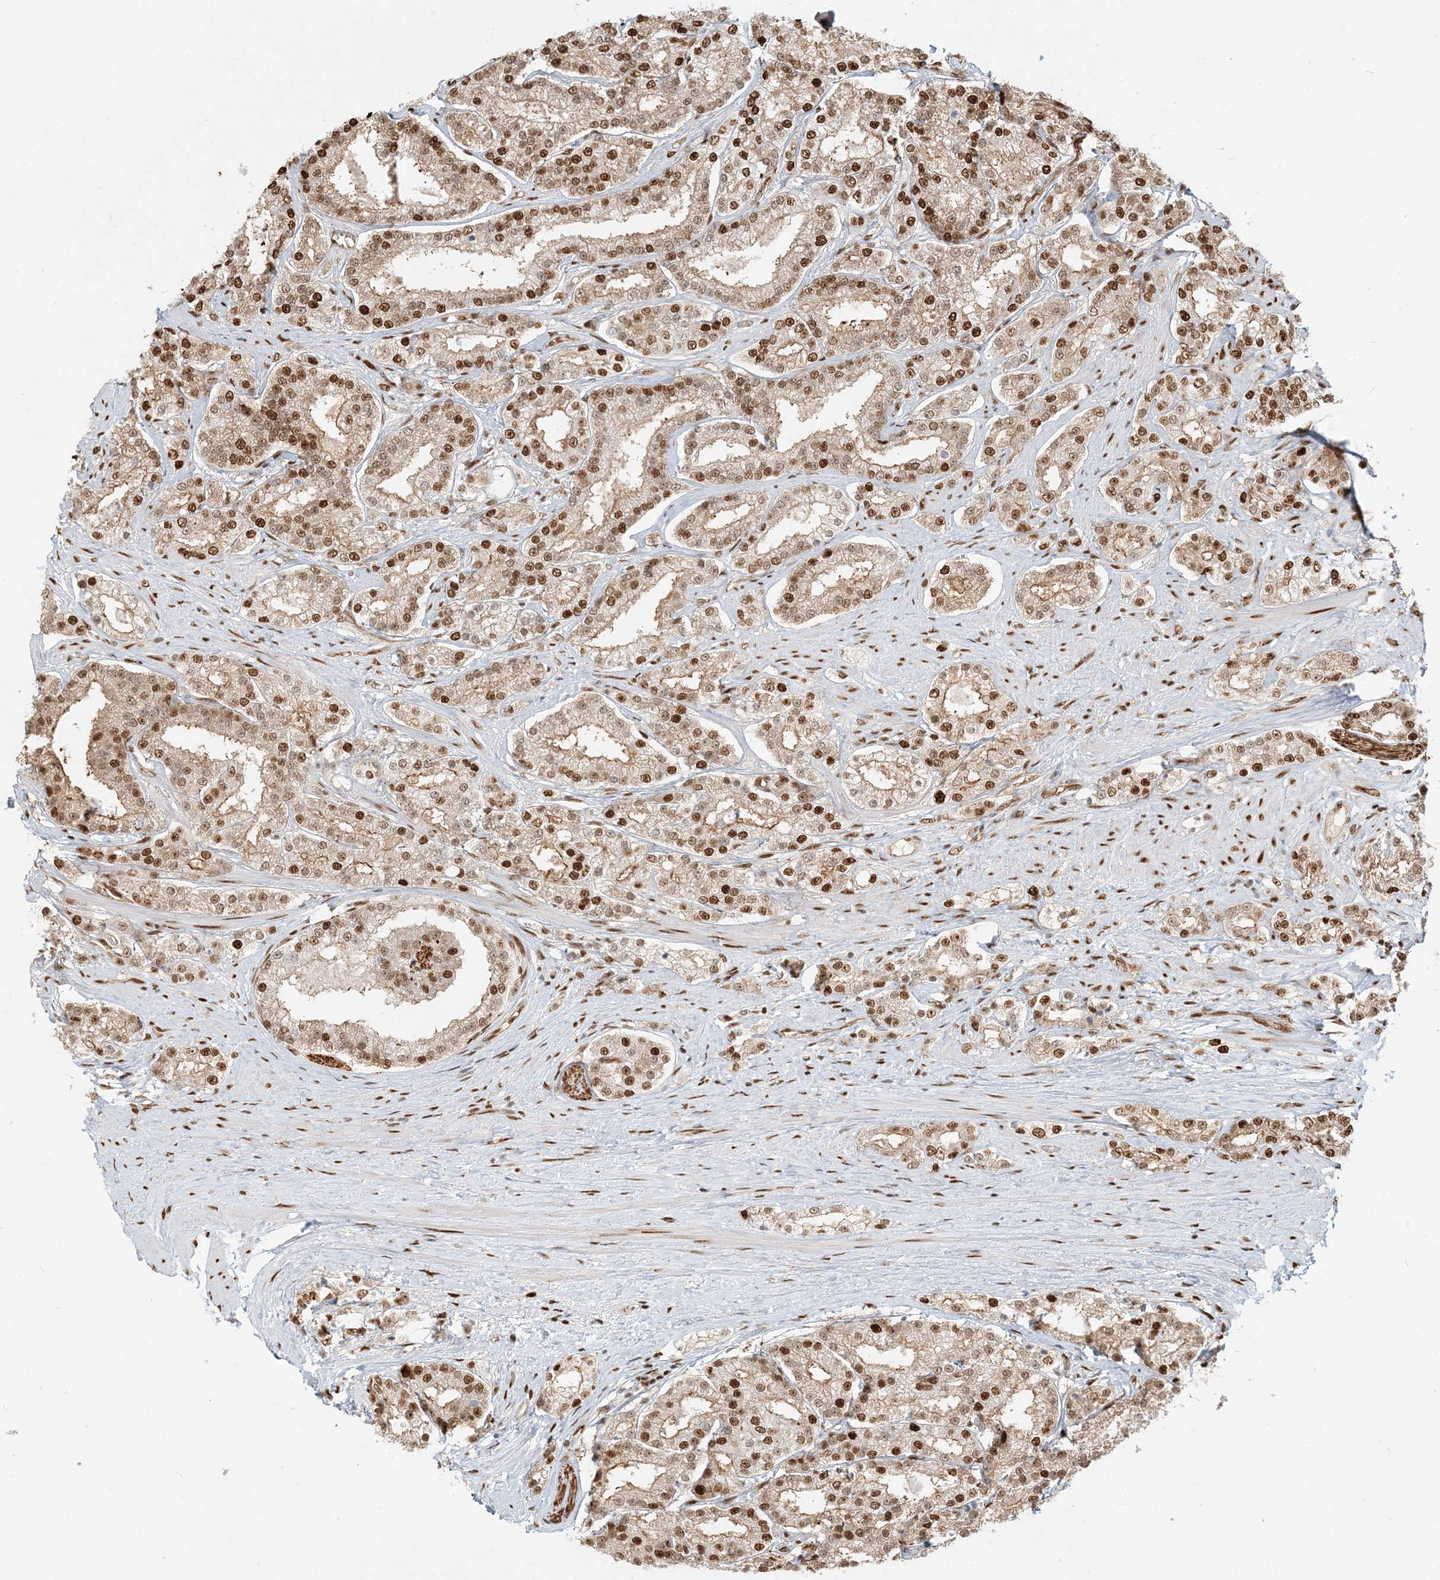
{"staining": {"intensity": "strong", "quantity": ">75%", "location": "nuclear"}, "tissue": "prostate cancer", "cell_type": "Tumor cells", "image_type": "cancer", "snomed": [{"axis": "morphology", "description": "Normal tissue, NOS"}, {"axis": "morphology", "description": "Adenocarcinoma, High grade"}, {"axis": "topography", "description": "Prostate"}], "caption": "Immunohistochemistry (IHC) of prostate cancer (adenocarcinoma (high-grade)) exhibits high levels of strong nuclear expression in about >75% of tumor cells.", "gene": "CKS2", "patient": {"sex": "male", "age": 83}}